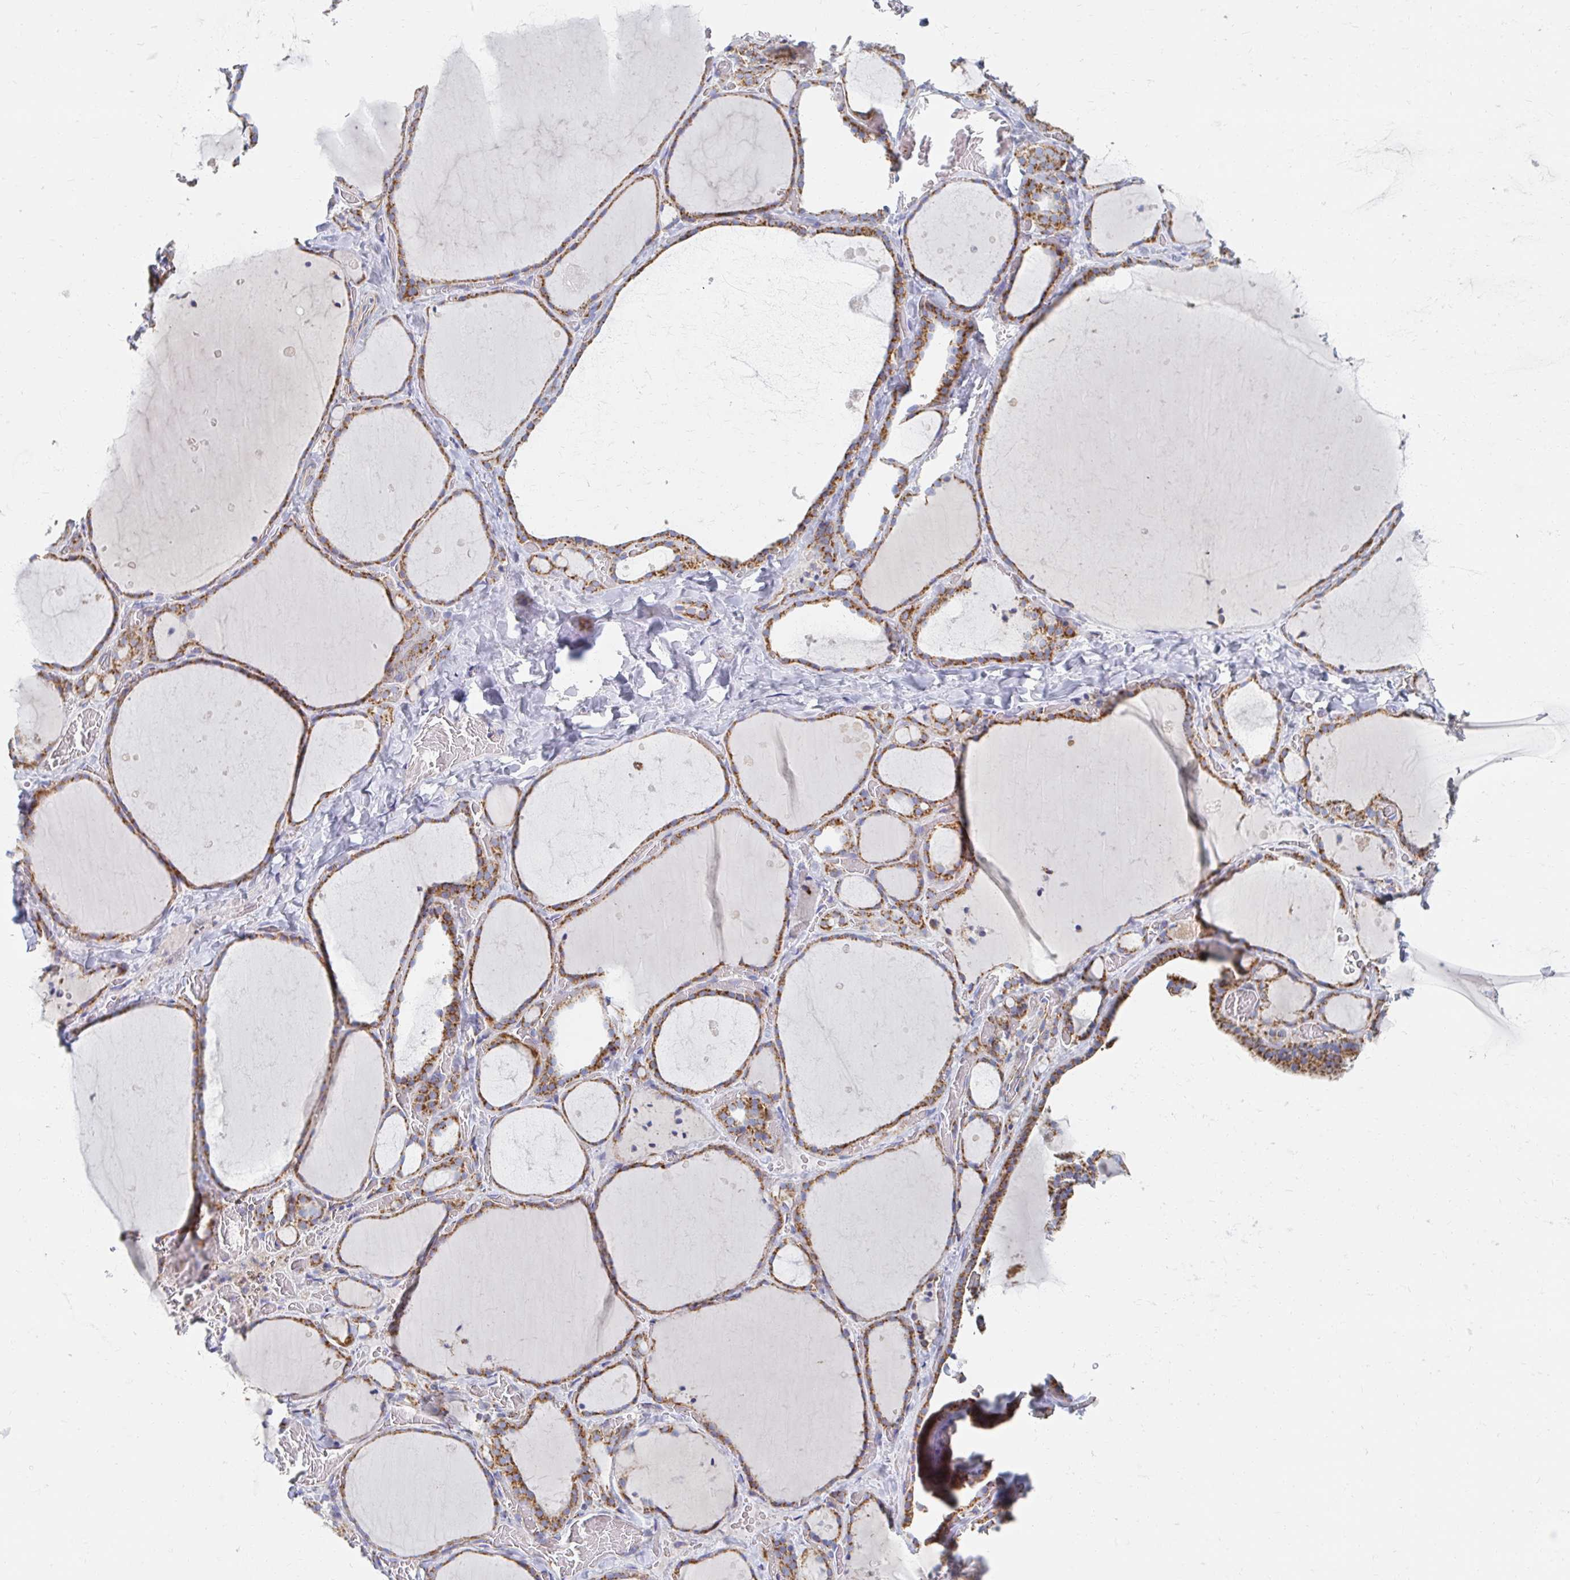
{"staining": {"intensity": "moderate", "quantity": ">75%", "location": "cytoplasmic/membranous"}, "tissue": "thyroid gland", "cell_type": "Glandular cells", "image_type": "normal", "snomed": [{"axis": "morphology", "description": "Normal tissue, NOS"}, {"axis": "topography", "description": "Thyroid gland"}], "caption": "DAB (3,3'-diaminobenzidine) immunohistochemical staining of benign human thyroid gland demonstrates moderate cytoplasmic/membranous protein expression in about >75% of glandular cells.", "gene": "MAVS", "patient": {"sex": "female", "age": 36}}